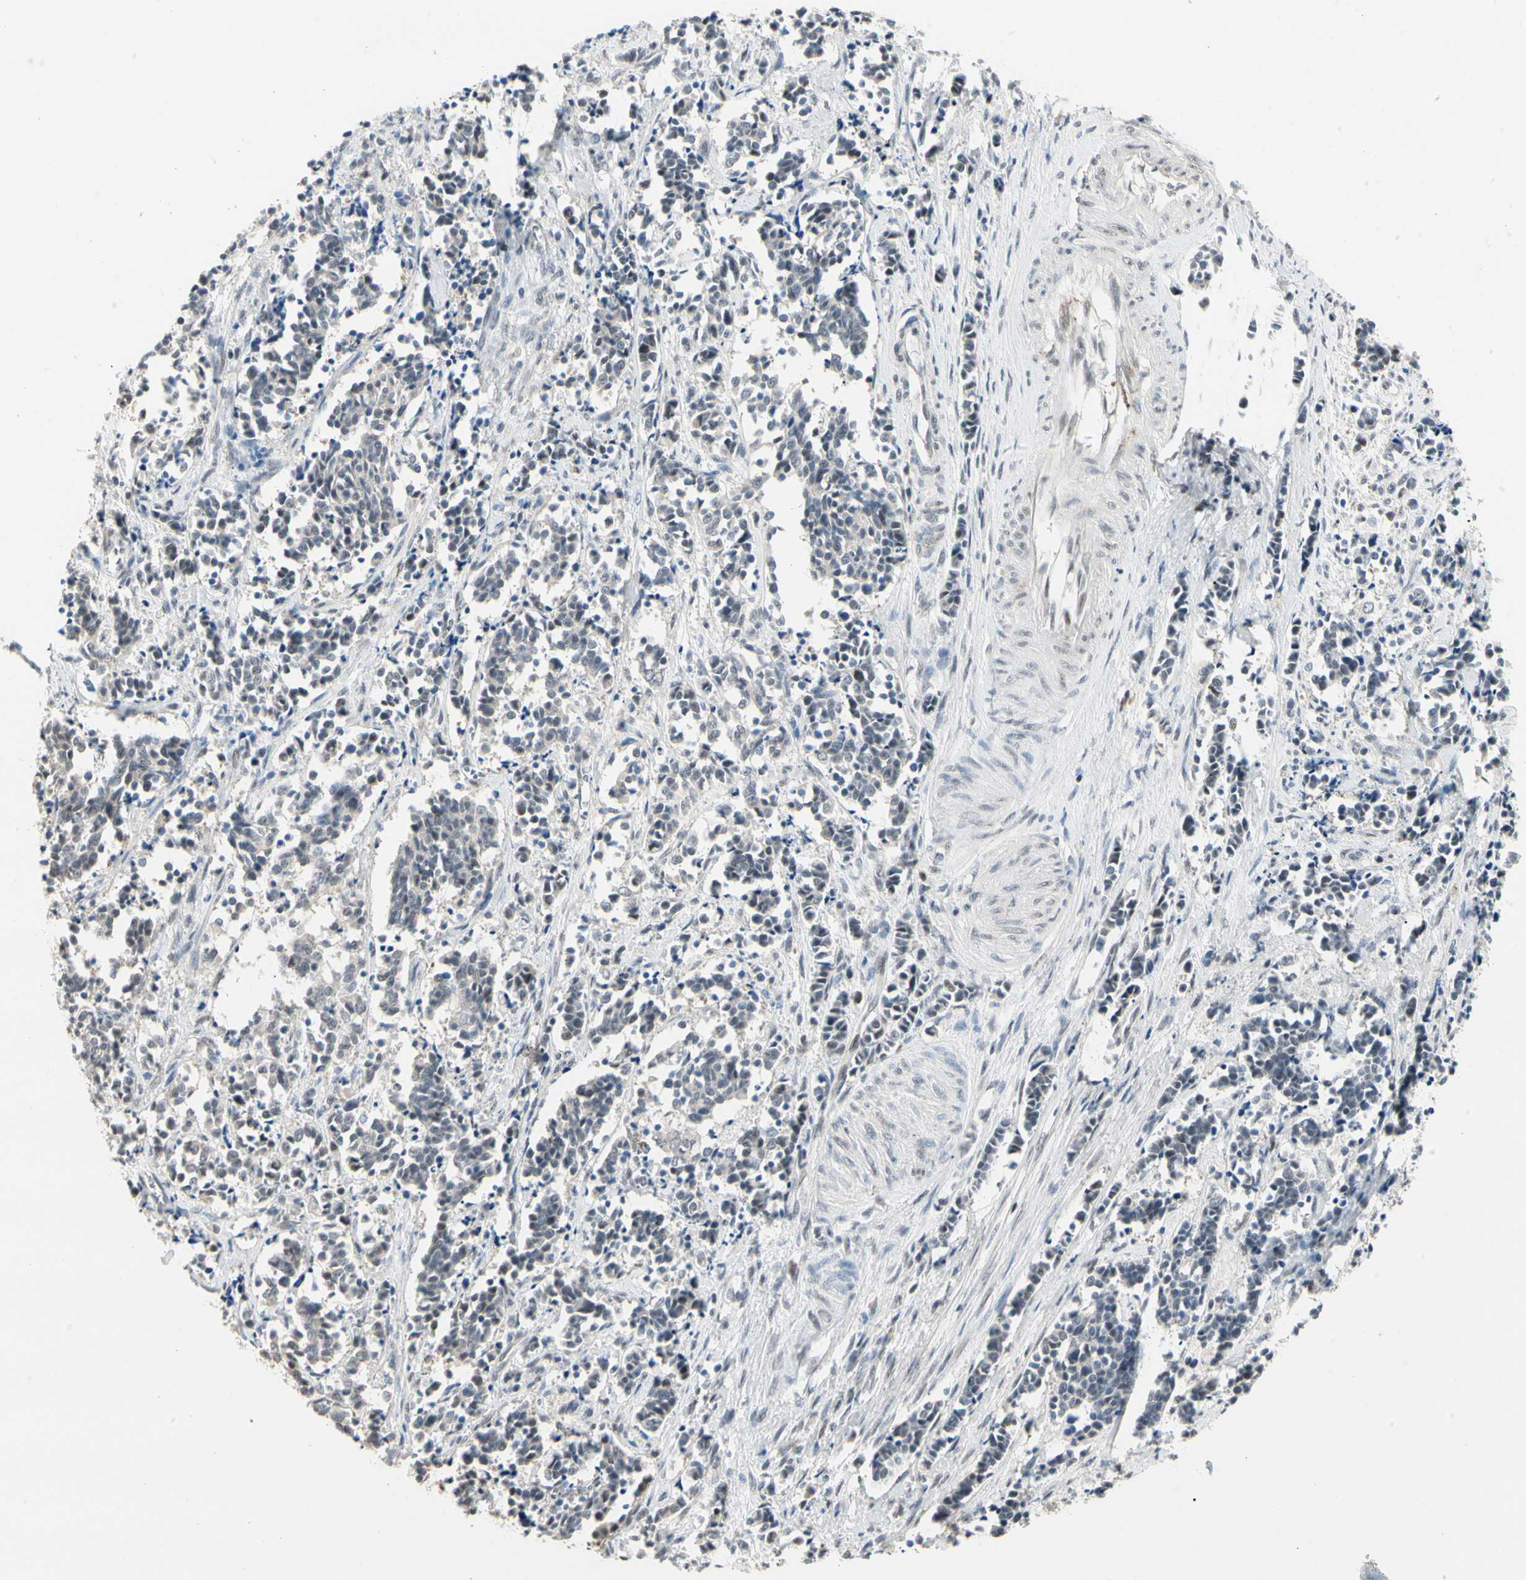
{"staining": {"intensity": "negative", "quantity": "none", "location": "none"}, "tissue": "cervical cancer", "cell_type": "Tumor cells", "image_type": "cancer", "snomed": [{"axis": "morphology", "description": "Squamous cell carcinoma, NOS"}, {"axis": "topography", "description": "Cervix"}], "caption": "Squamous cell carcinoma (cervical) stained for a protein using immunohistochemistry (IHC) exhibits no expression tumor cells.", "gene": "GREM1", "patient": {"sex": "female", "age": 35}}